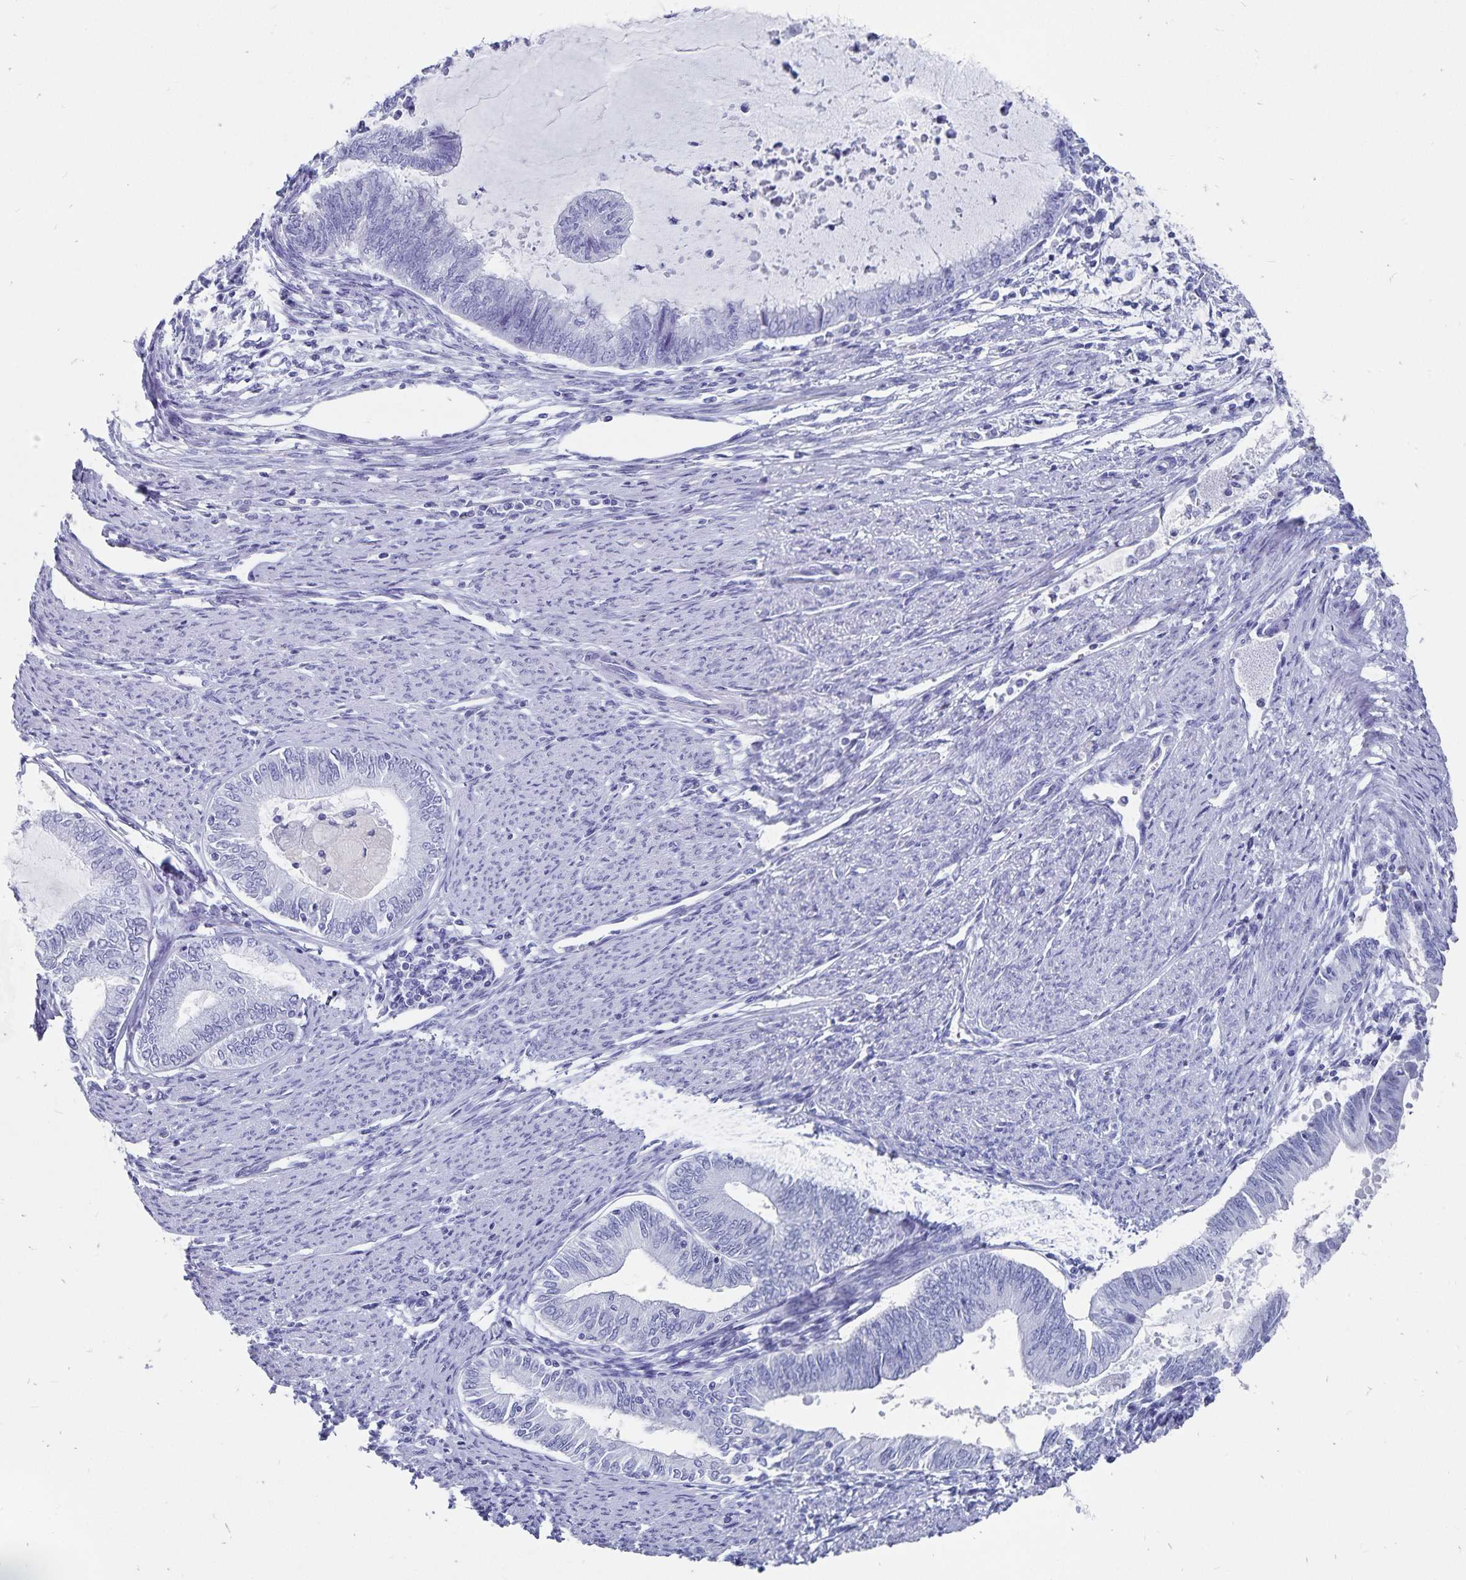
{"staining": {"intensity": "negative", "quantity": "none", "location": "none"}, "tissue": "endometrial cancer", "cell_type": "Tumor cells", "image_type": "cancer", "snomed": [{"axis": "morphology", "description": "Adenocarcinoma, NOS"}, {"axis": "topography", "description": "Endometrium"}], "caption": "Immunohistochemical staining of human endometrial adenocarcinoma shows no significant expression in tumor cells.", "gene": "ADH1A", "patient": {"sex": "female", "age": 79}}